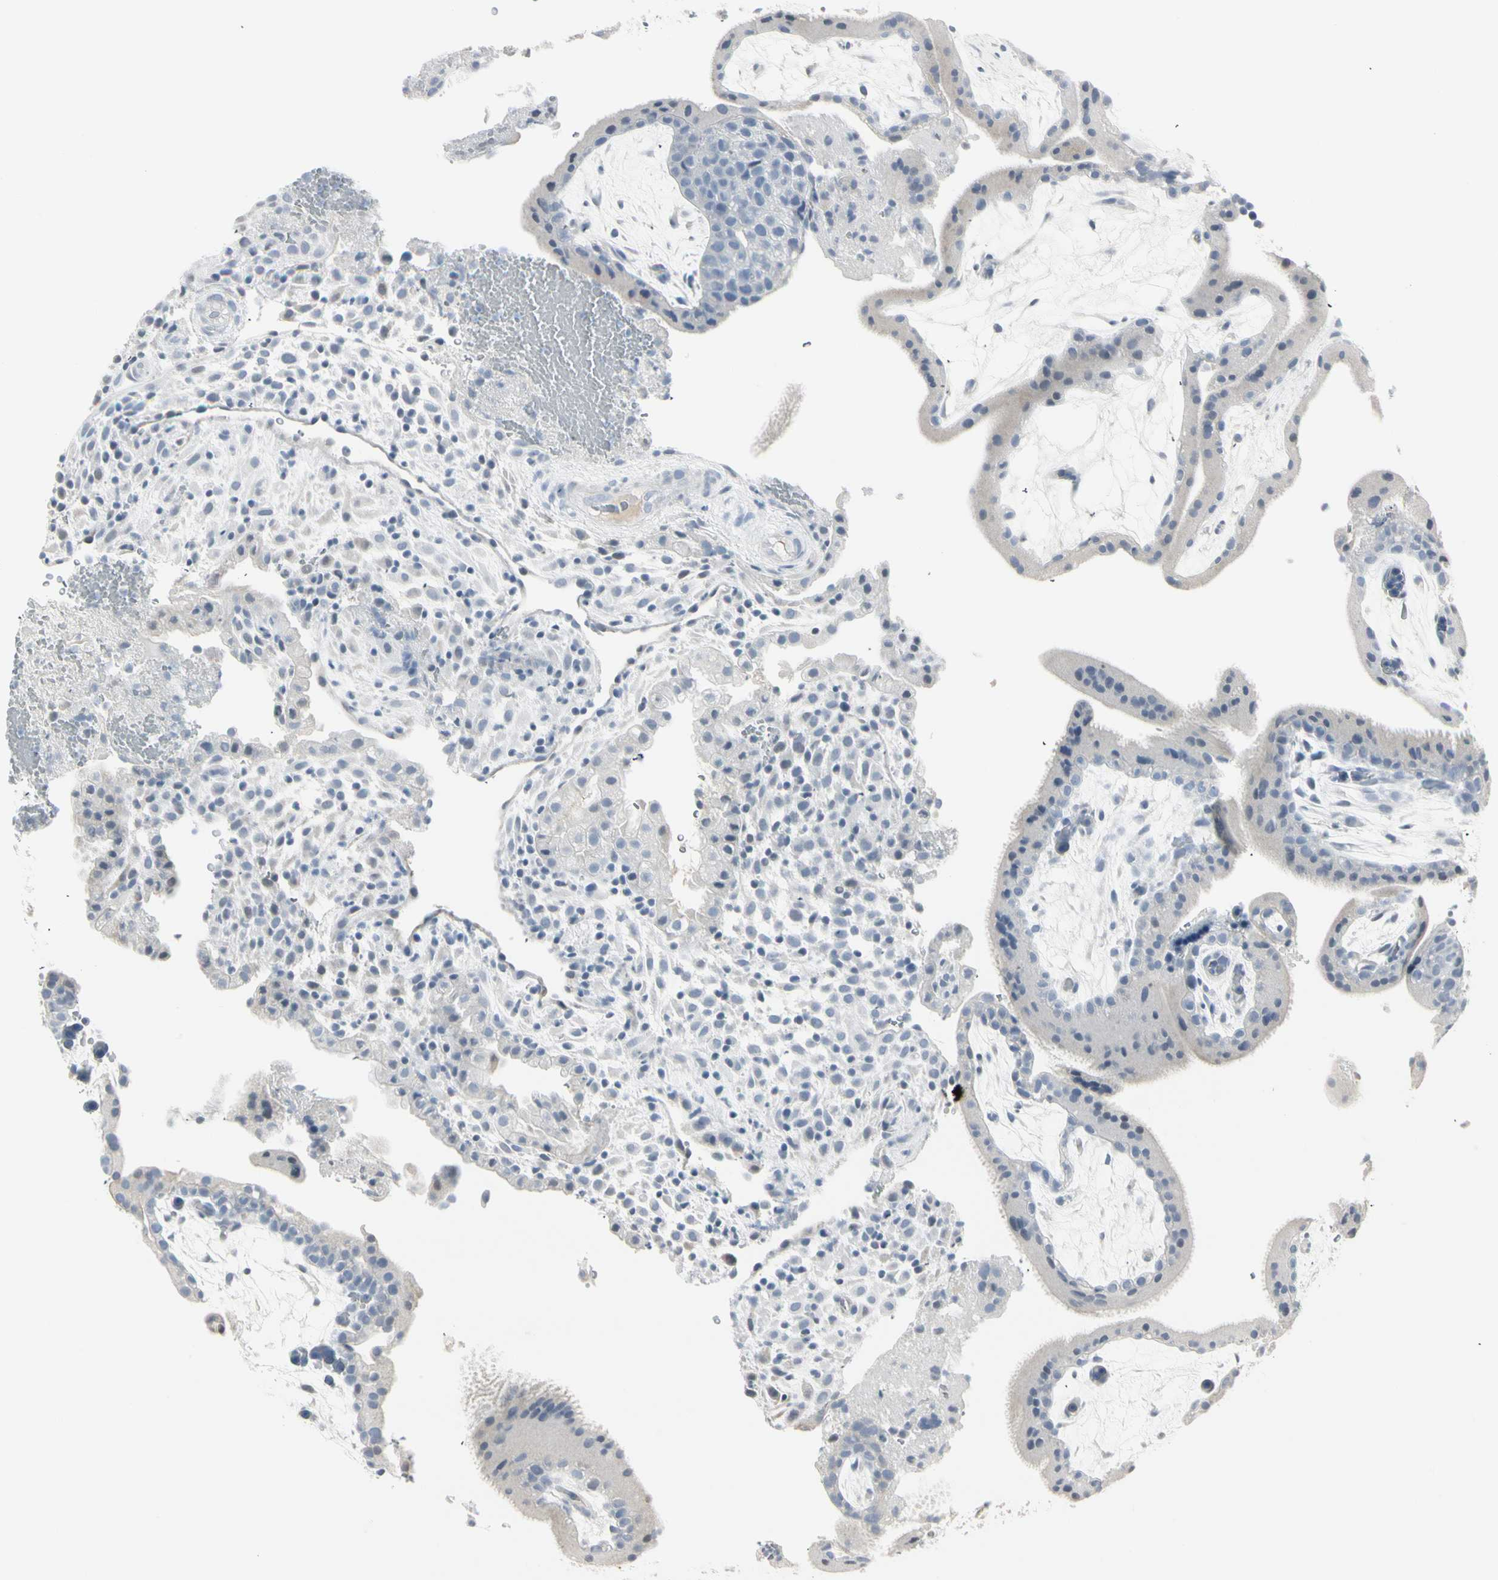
{"staining": {"intensity": "negative", "quantity": "none", "location": "none"}, "tissue": "placenta", "cell_type": "Decidual cells", "image_type": "normal", "snomed": [{"axis": "morphology", "description": "Normal tissue, NOS"}, {"axis": "topography", "description": "Placenta"}], "caption": "Decidual cells are negative for protein expression in normal human placenta. (Brightfield microscopy of DAB (3,3'-diaminobenzidine) immunohistochemistry (IHC) at high magnification).", "gene": "DMPK", "patient": {"sex": "female", "age": 19}}